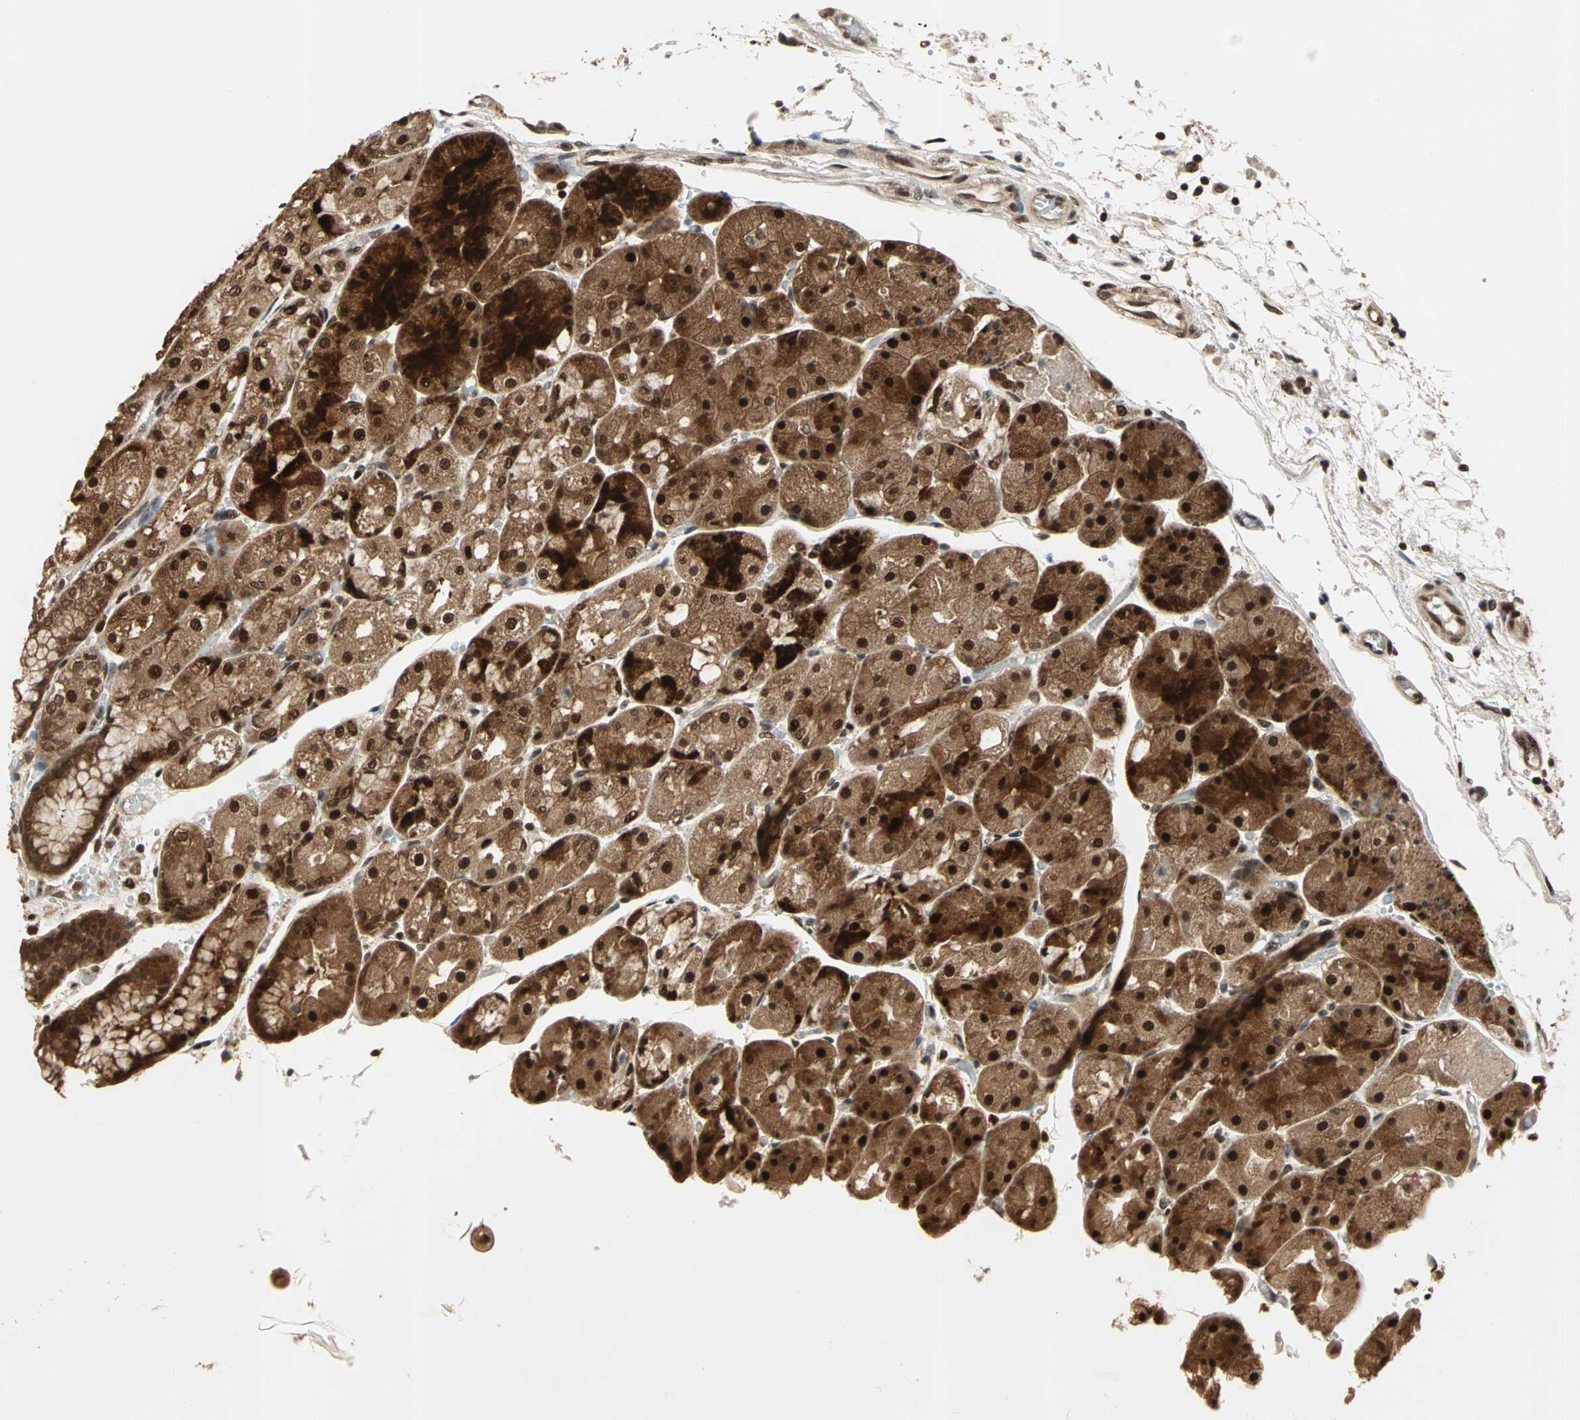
{"staining": {"intensity": "strong", "quantity": ">75%", "location": "cytoplasmic/membranous,nuclear"}, "tissue": "stomach", "cell_type": "Glandular cells", "image_type": "normal", "snomed": [{"axis": "morphology", "description": "Normal tissue, NOS"}, {"axis": "topography", "description": "Stomach, upper"}], "caption": "IHC of normal stomach shows high levels of strong cytoplasmic/membranous,nuclear staining in about >75% of glandular cells. (brown staining indicates protein expression, while blue staining denotes nuclei).", "gene": "PSMC3", "patient": {"sex": "male", "age": 72}}